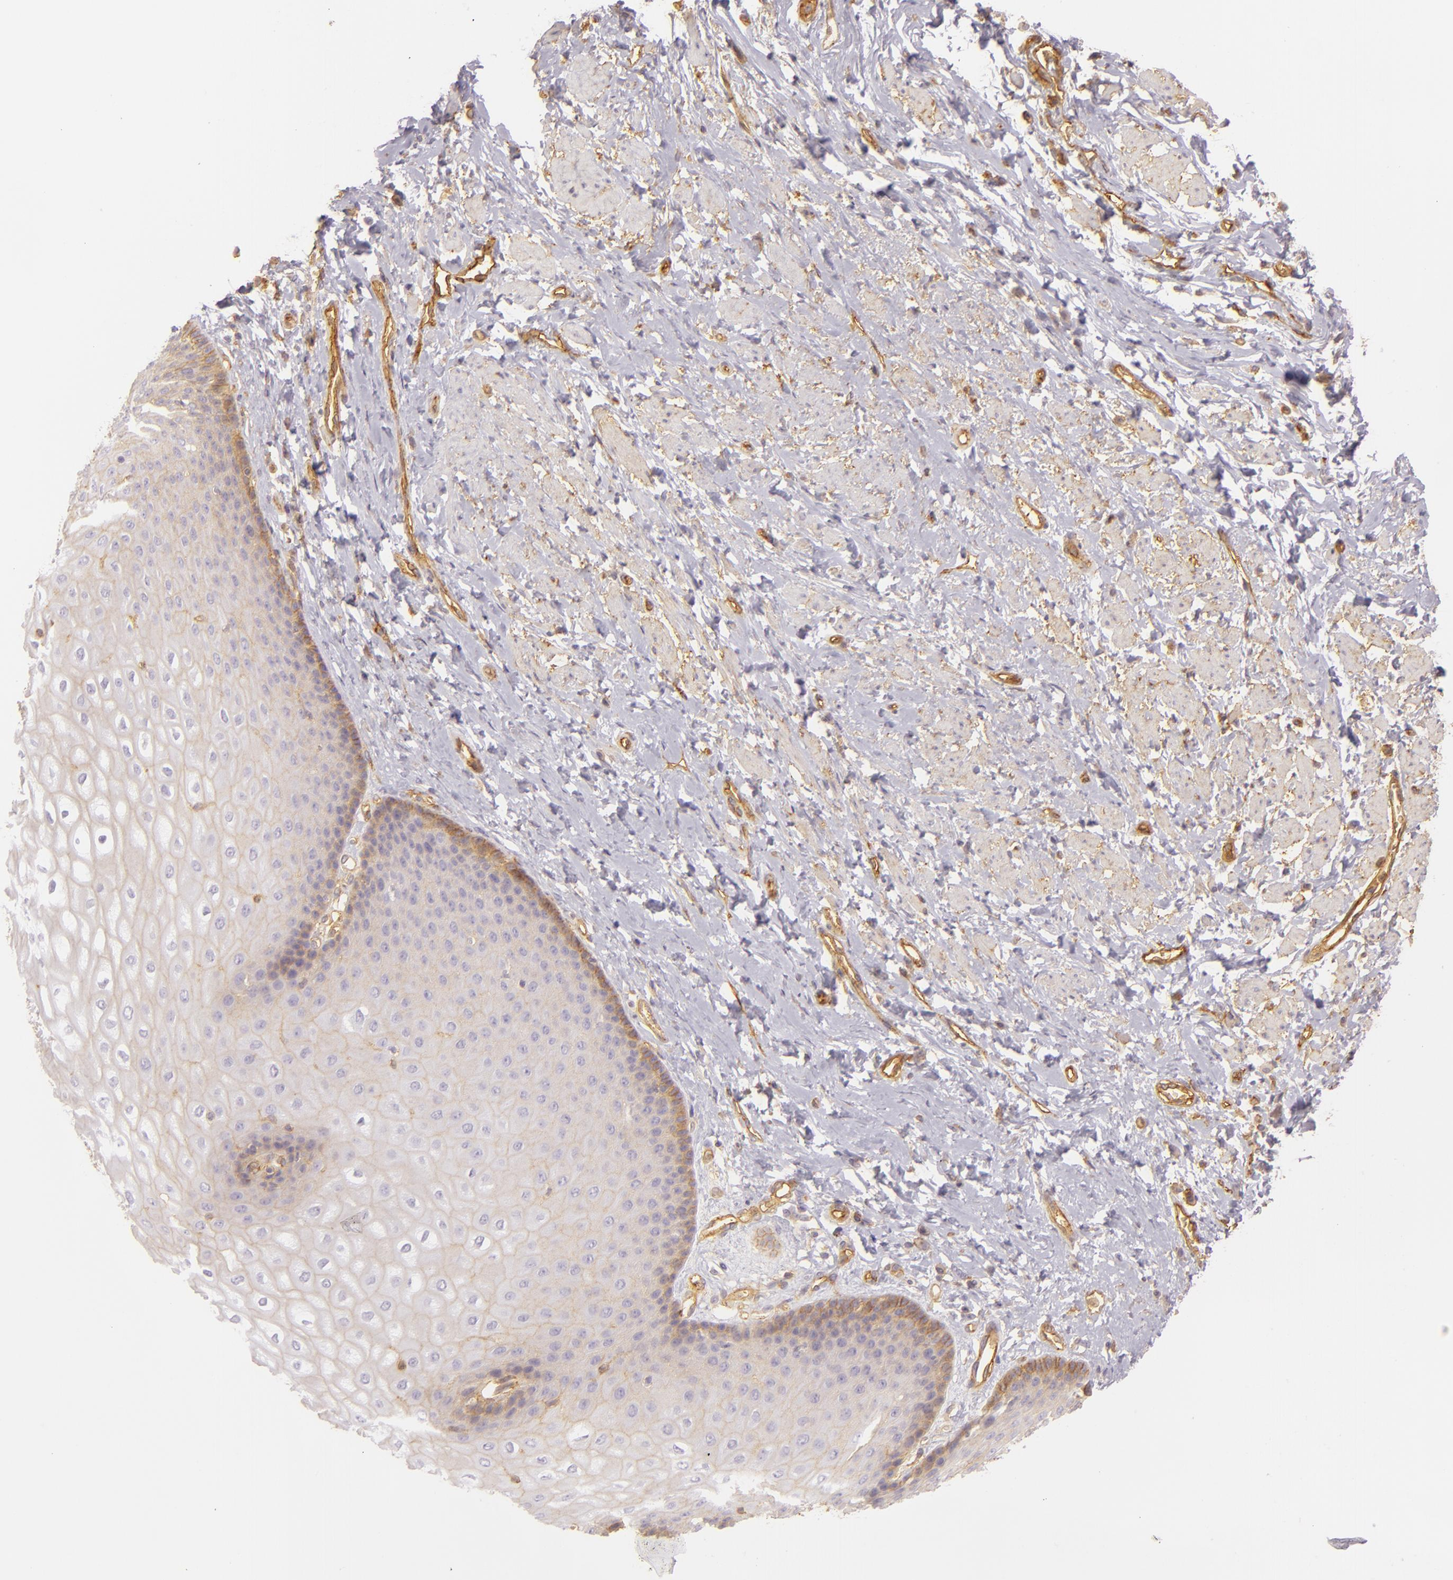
{"staining": {"intensity": "weak", "quantity": "<25%", "location": "cytoplasmic/membranous"}, "tissue": "esophagus", "cell_type": "Squamous epithelial cells", "image_type": "normal", "snomed": [{"axis": "morphology", "description": "Normal tissue, NOS"}, {"axis": "topography", "description": "Esophagus"}], "caption": "IHC photomicrograph of normal esophagus: human esophagus stained with DAB exhibits no significant protein expression in squamous epithelial cells. The staining is performed using DAB brown chromogen with nuclei counter-stained in using hematoxylin.", "gene": "CD59", "patient": {"sex": "male", "age": 70}}